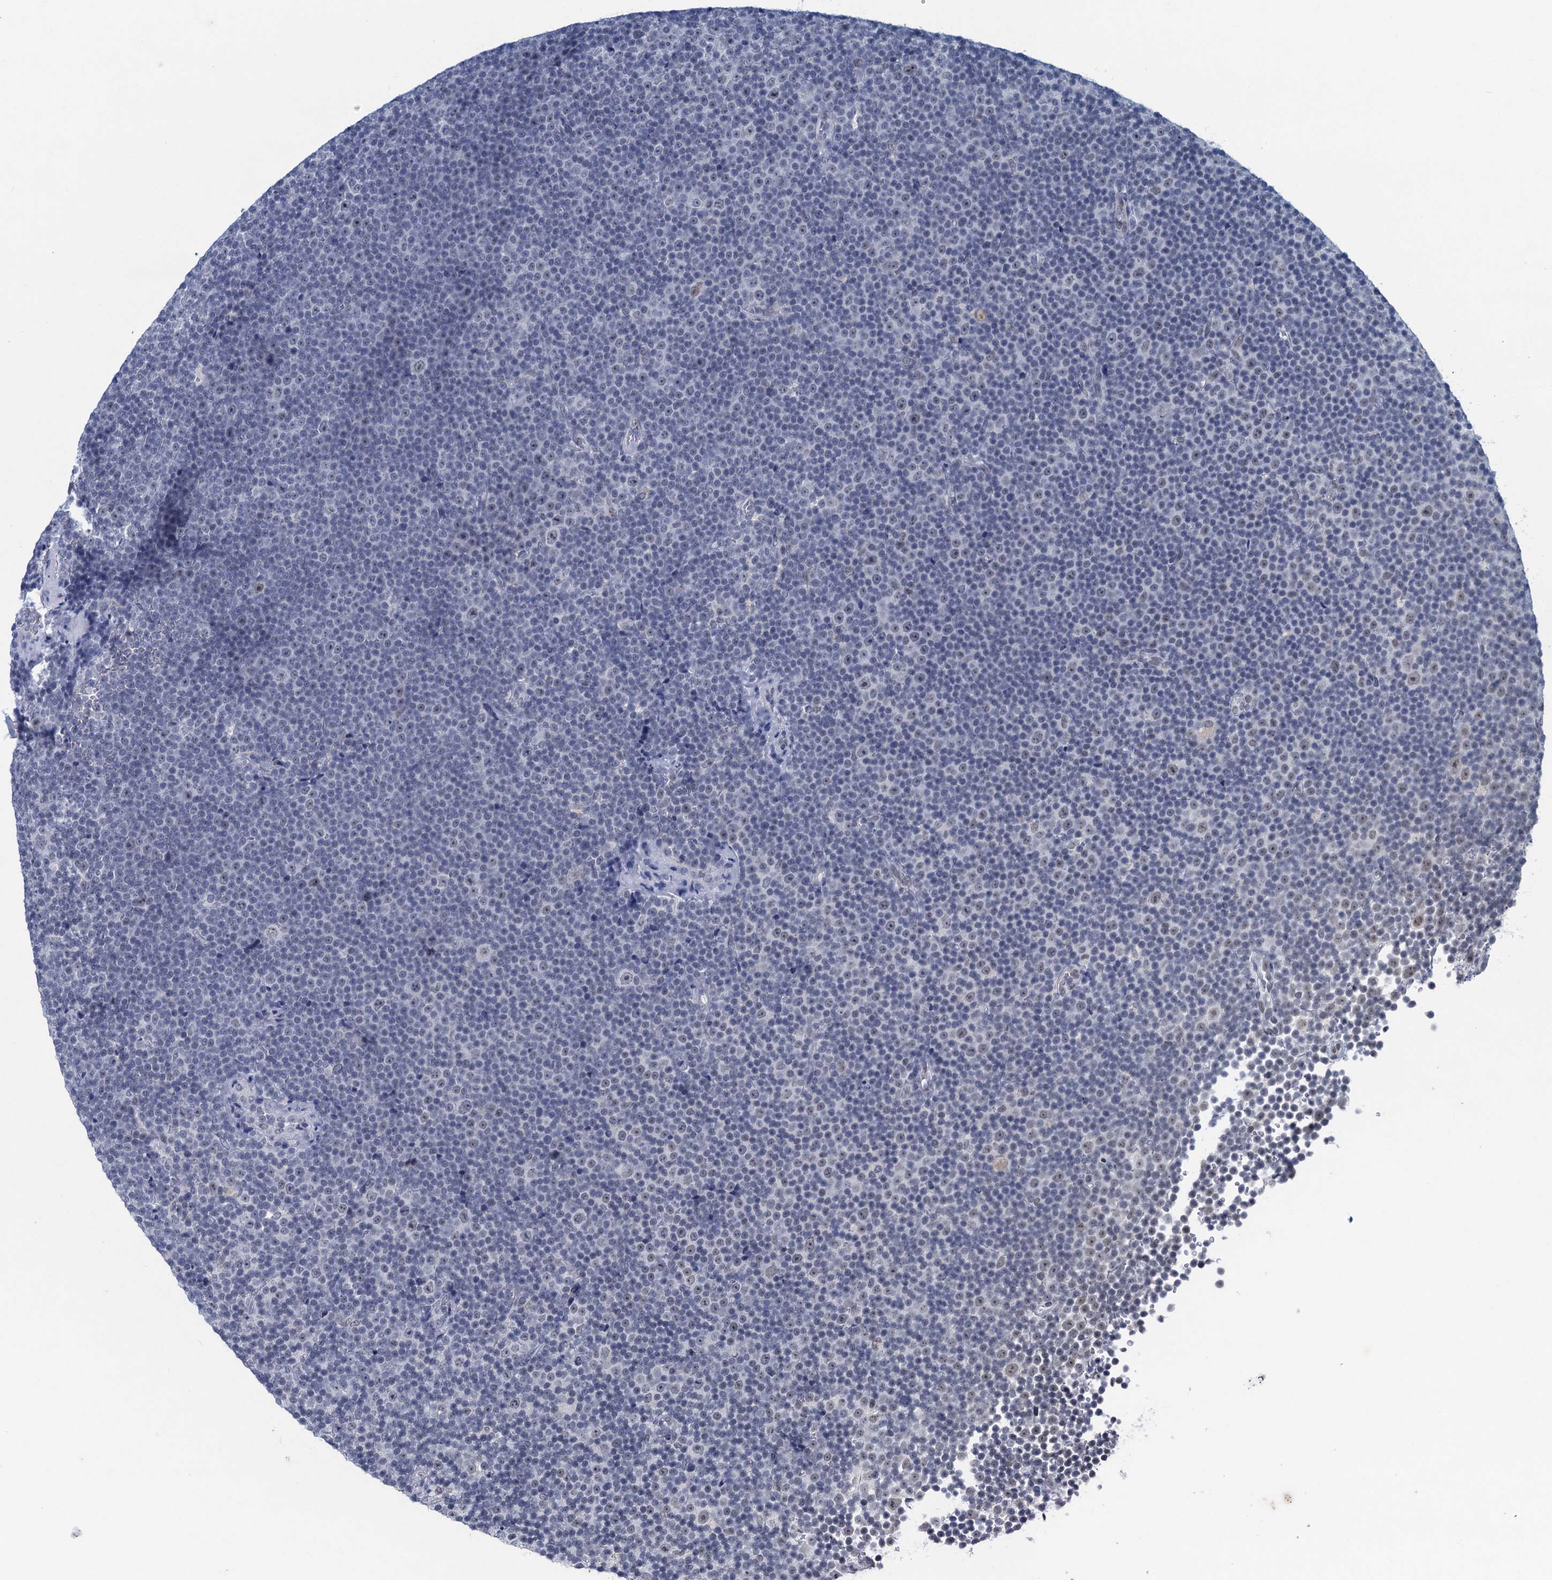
{"staining": {"intensity": "negative", "quantity": "none", "location": "none"}, "tissue": "lymphoma", "cell_type": "Tumor cells", "image_type": "cancer", "snomed": [{"axis": "morphology", "description": "Malignant lymphoma, non-Hodgkin's type, Low grade"}, {"axis": "topography", "description": "Lymph node"}], "caption": "IHC histopathology image of neoplastic tissue: low-grade malignant lymphoma, non-Hodgkin's type stained with DAB (3,3'-diaminobenzidine) displays no significant protein expression in tumor cells. (IHC, brightfield microscopy, high magnification).", "gene": "HAPSTR1", "patient": {"sex": "female", "age": 67}}